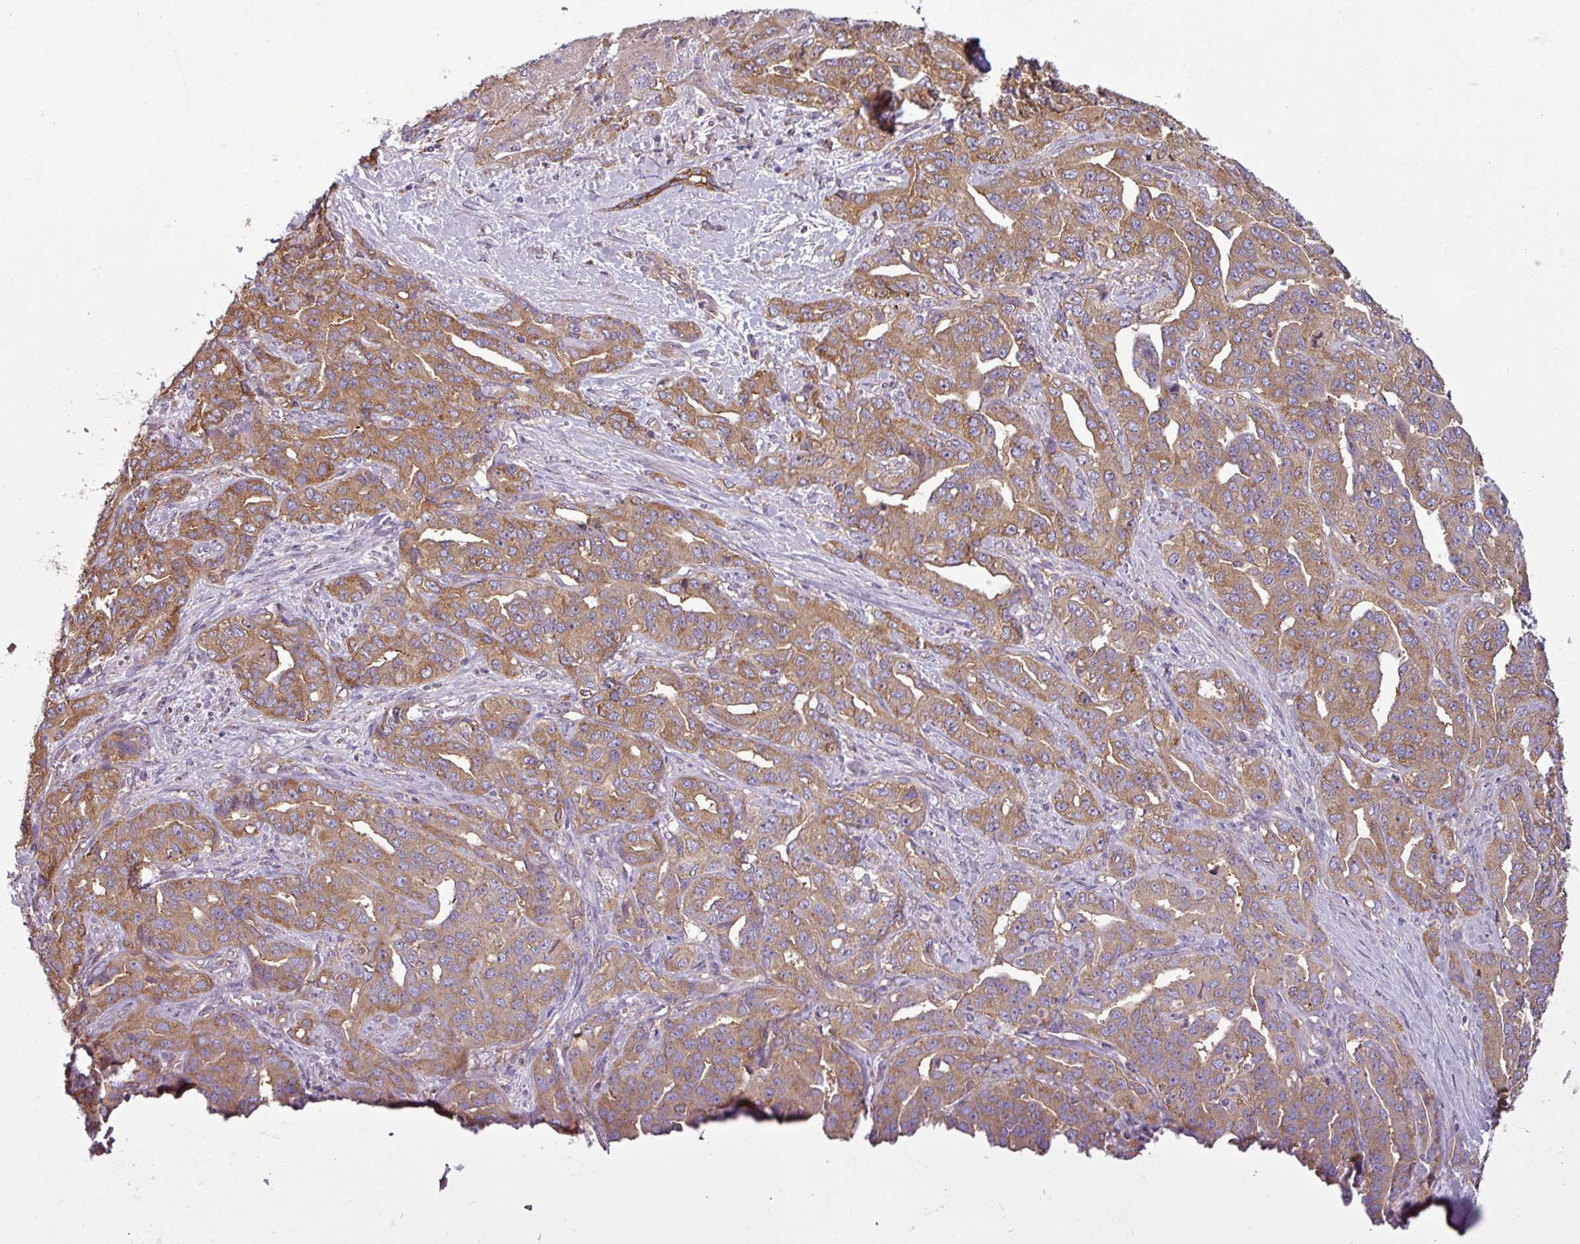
{"staining": {"intensity": "moderate", "quantity": ">75%", "location": "cytoplasmic/membranous"}, "tissue": "liver cancer", "cell_type": "Tumor cells", "image_type": "cancer", "snomed": [{"axis": "morphology", "description": "Cholangiocarcinoma"}, {"axis": "topography", "description": "Liver"}], "caption": "A micrograph of liver cholangiocarcinoma stained for a protein displays moderate cytoplasmic/membranous brown staining in tumor cells.", "gene": "PACSIN2", "patient": {"sex": "male", "age": 59}}